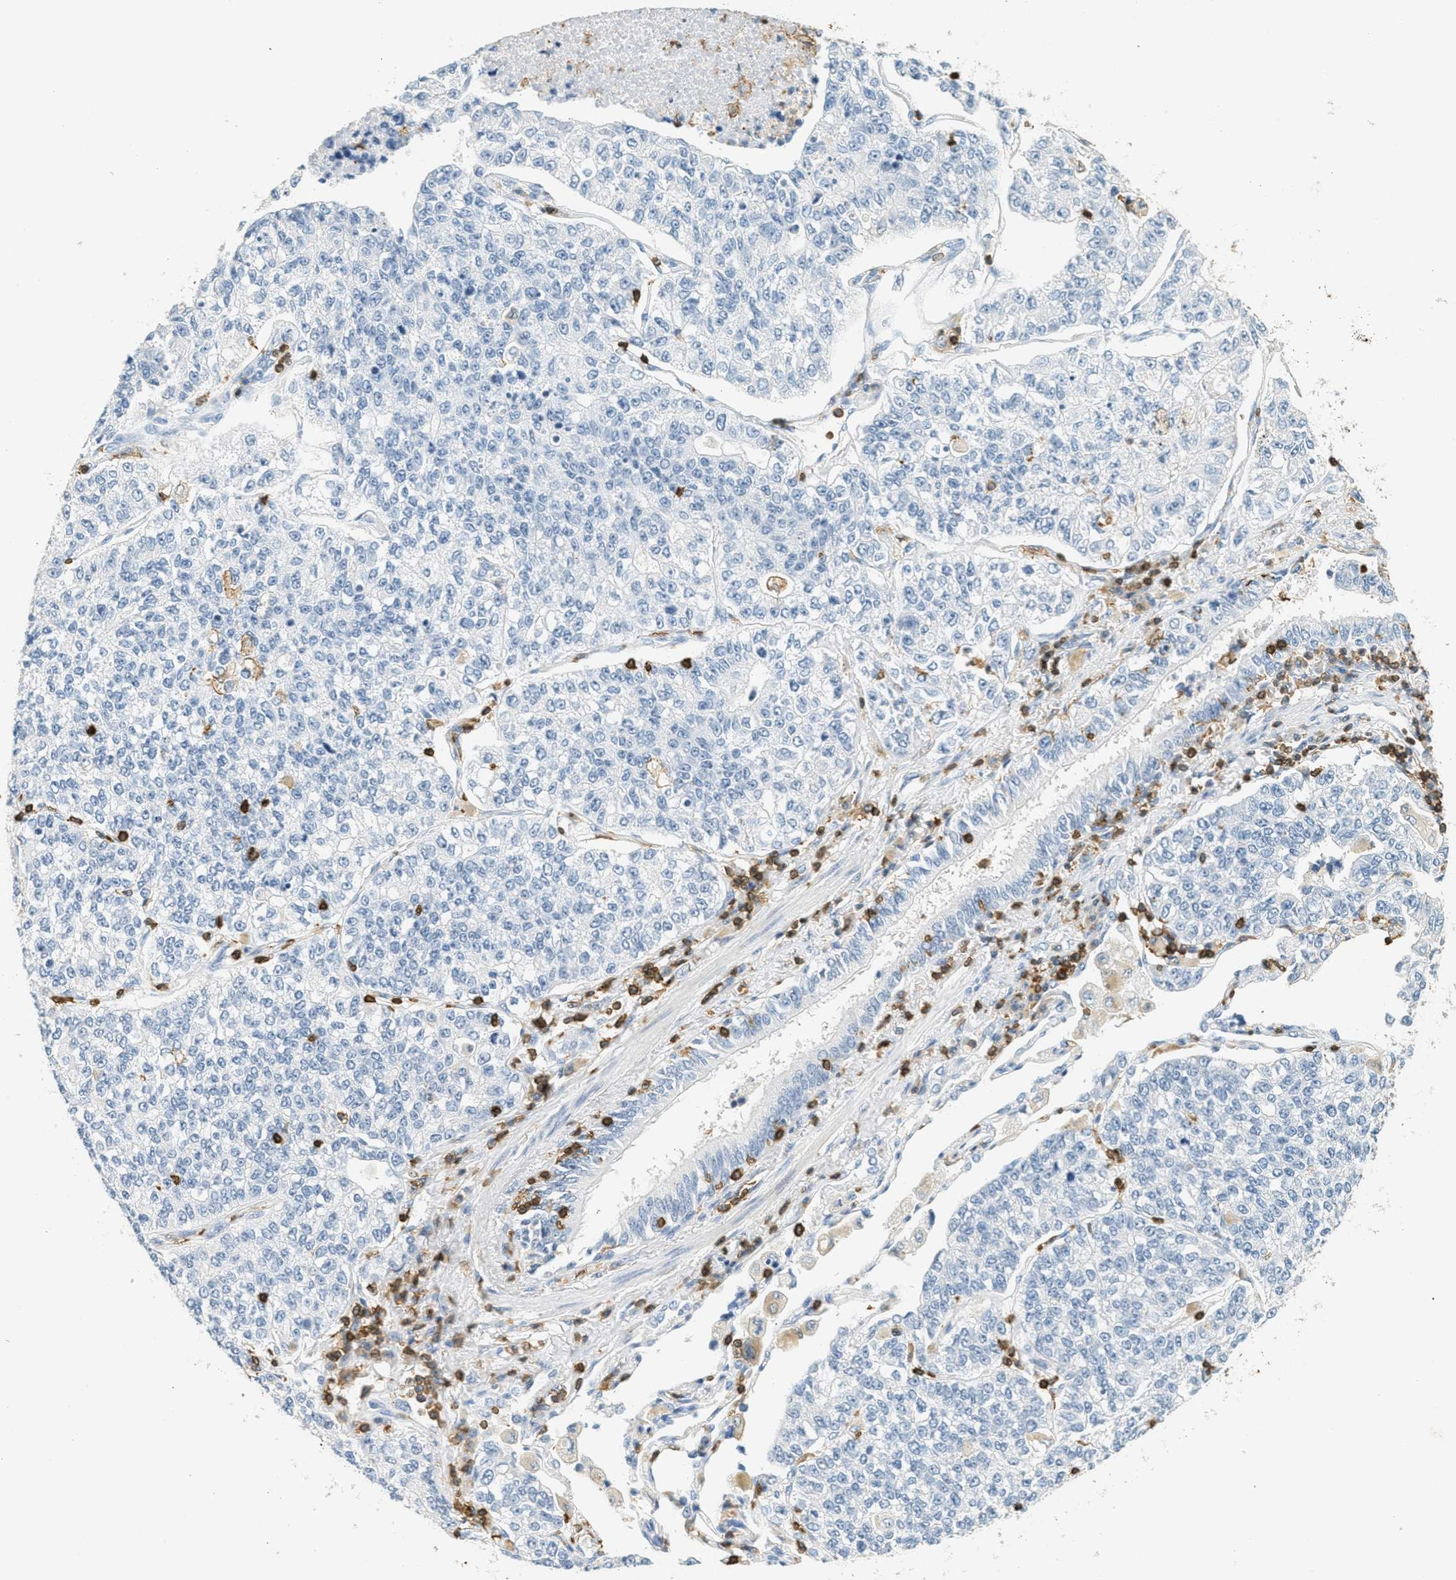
{"staining": {"intensity": "negative", "quantity": "none", "location": "none"}, "tissue": "lung cancer", "cell_type": "Tumor cells", "image_type": "cancer", "snomed": [{"axis": "morphology", "description": "Adenocarcinoma, NOS"}, {"axis": "topography", "description": "Lung"}], "caption": "Immunohistochemical staining of lung cancer (adenocarcinoma) shows no significant staining in tumor cells.", "gene": "LSP1", "patient": {"sex": "male", "age": 49}}